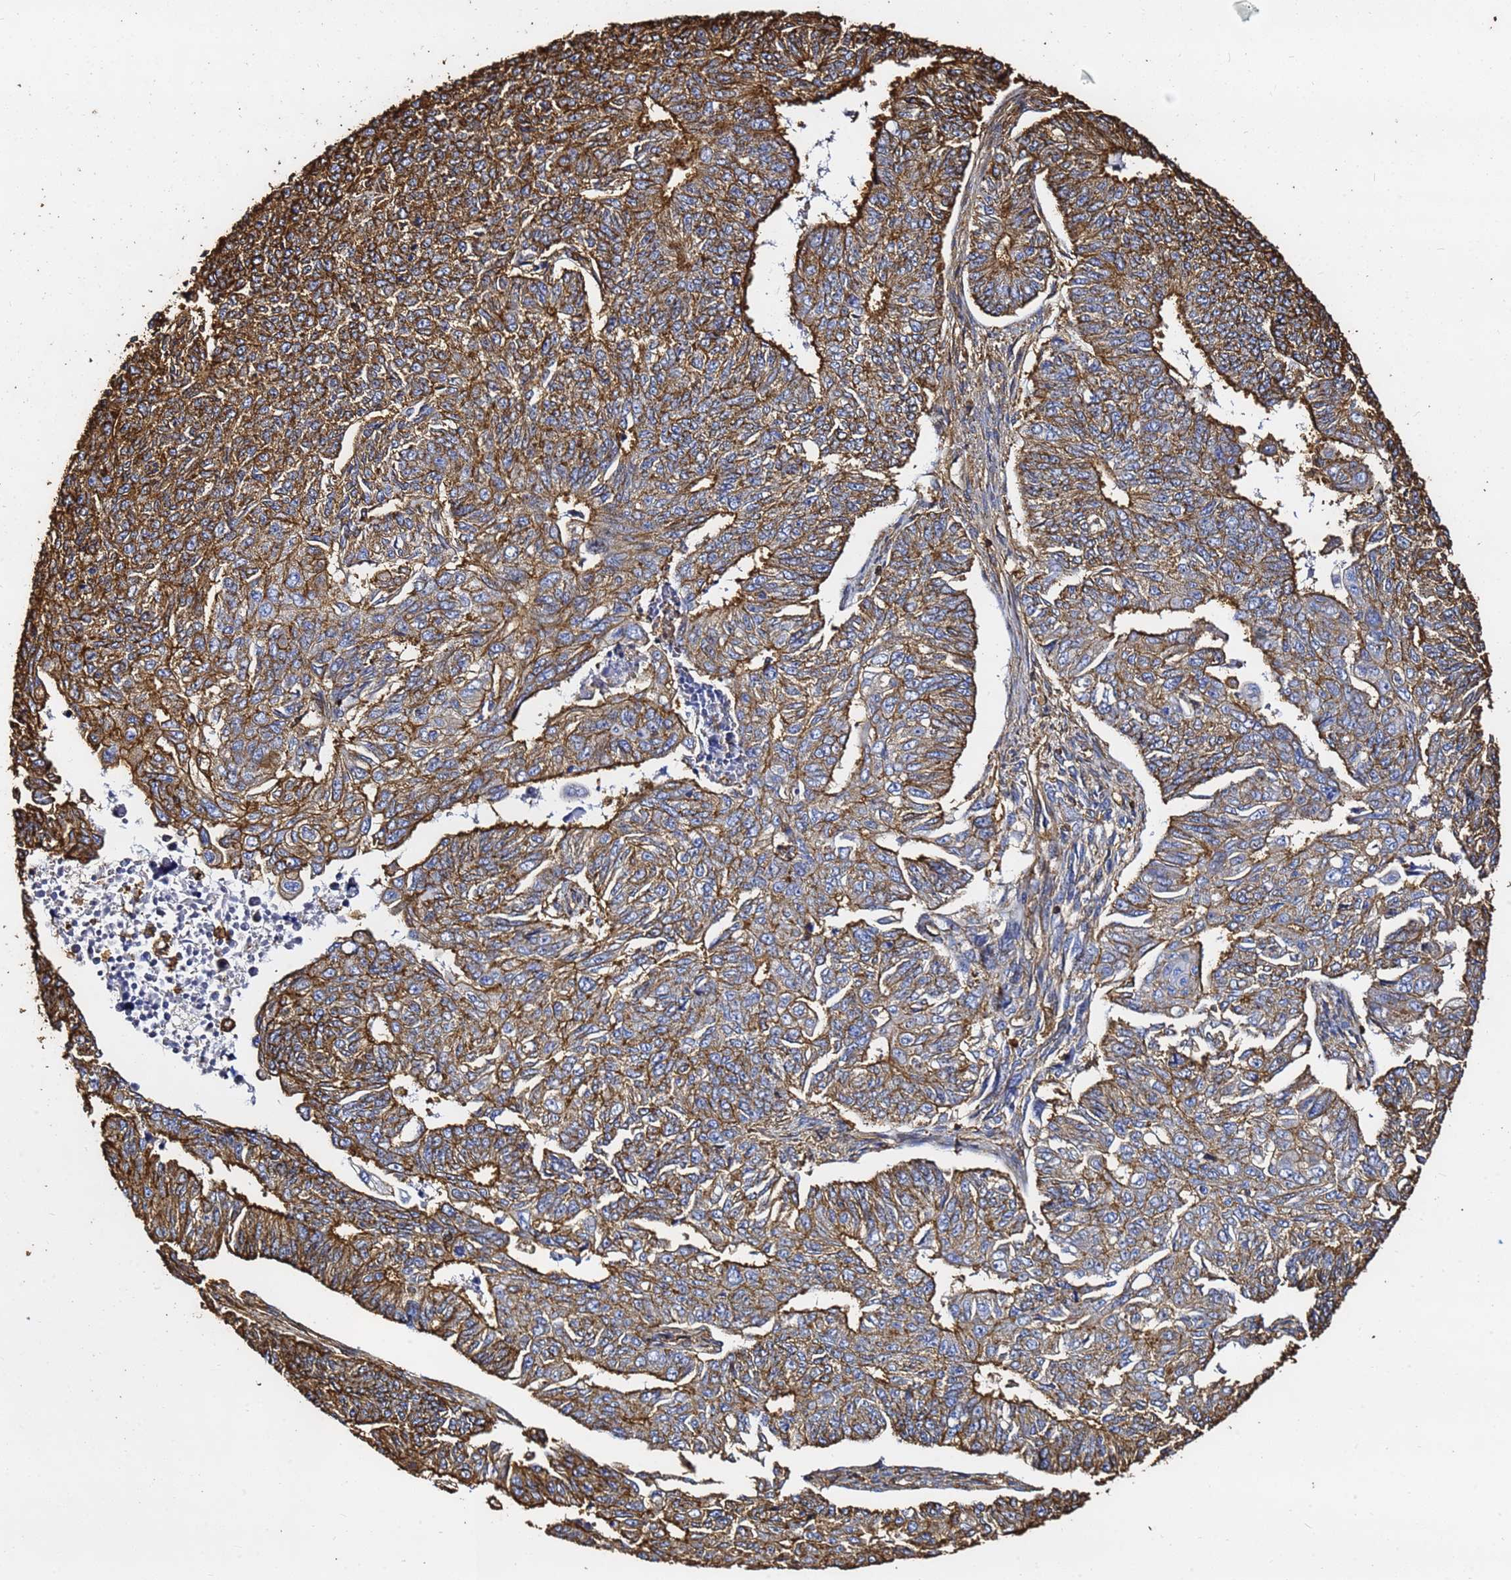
{"staining": {"intensity": "strong", "quantity": ">75%", "location": "cytoplasmic/membranous"}, "tissue": "endometrial cancer", "cell_type": "Tumor cells", "image_type": "cancer", "snomed": [{"axis": "morphology", "description": "Adenocarcinoma, NOS"}, {"axis": "topography", "description": "Endometrium"}], "caption": "Human endometrial adenocarcinoma stained with a protein marker exhibits strong staining in tumor cells.", "gene": "ACTB", "patient": {"sex": "female", "age": 32}}